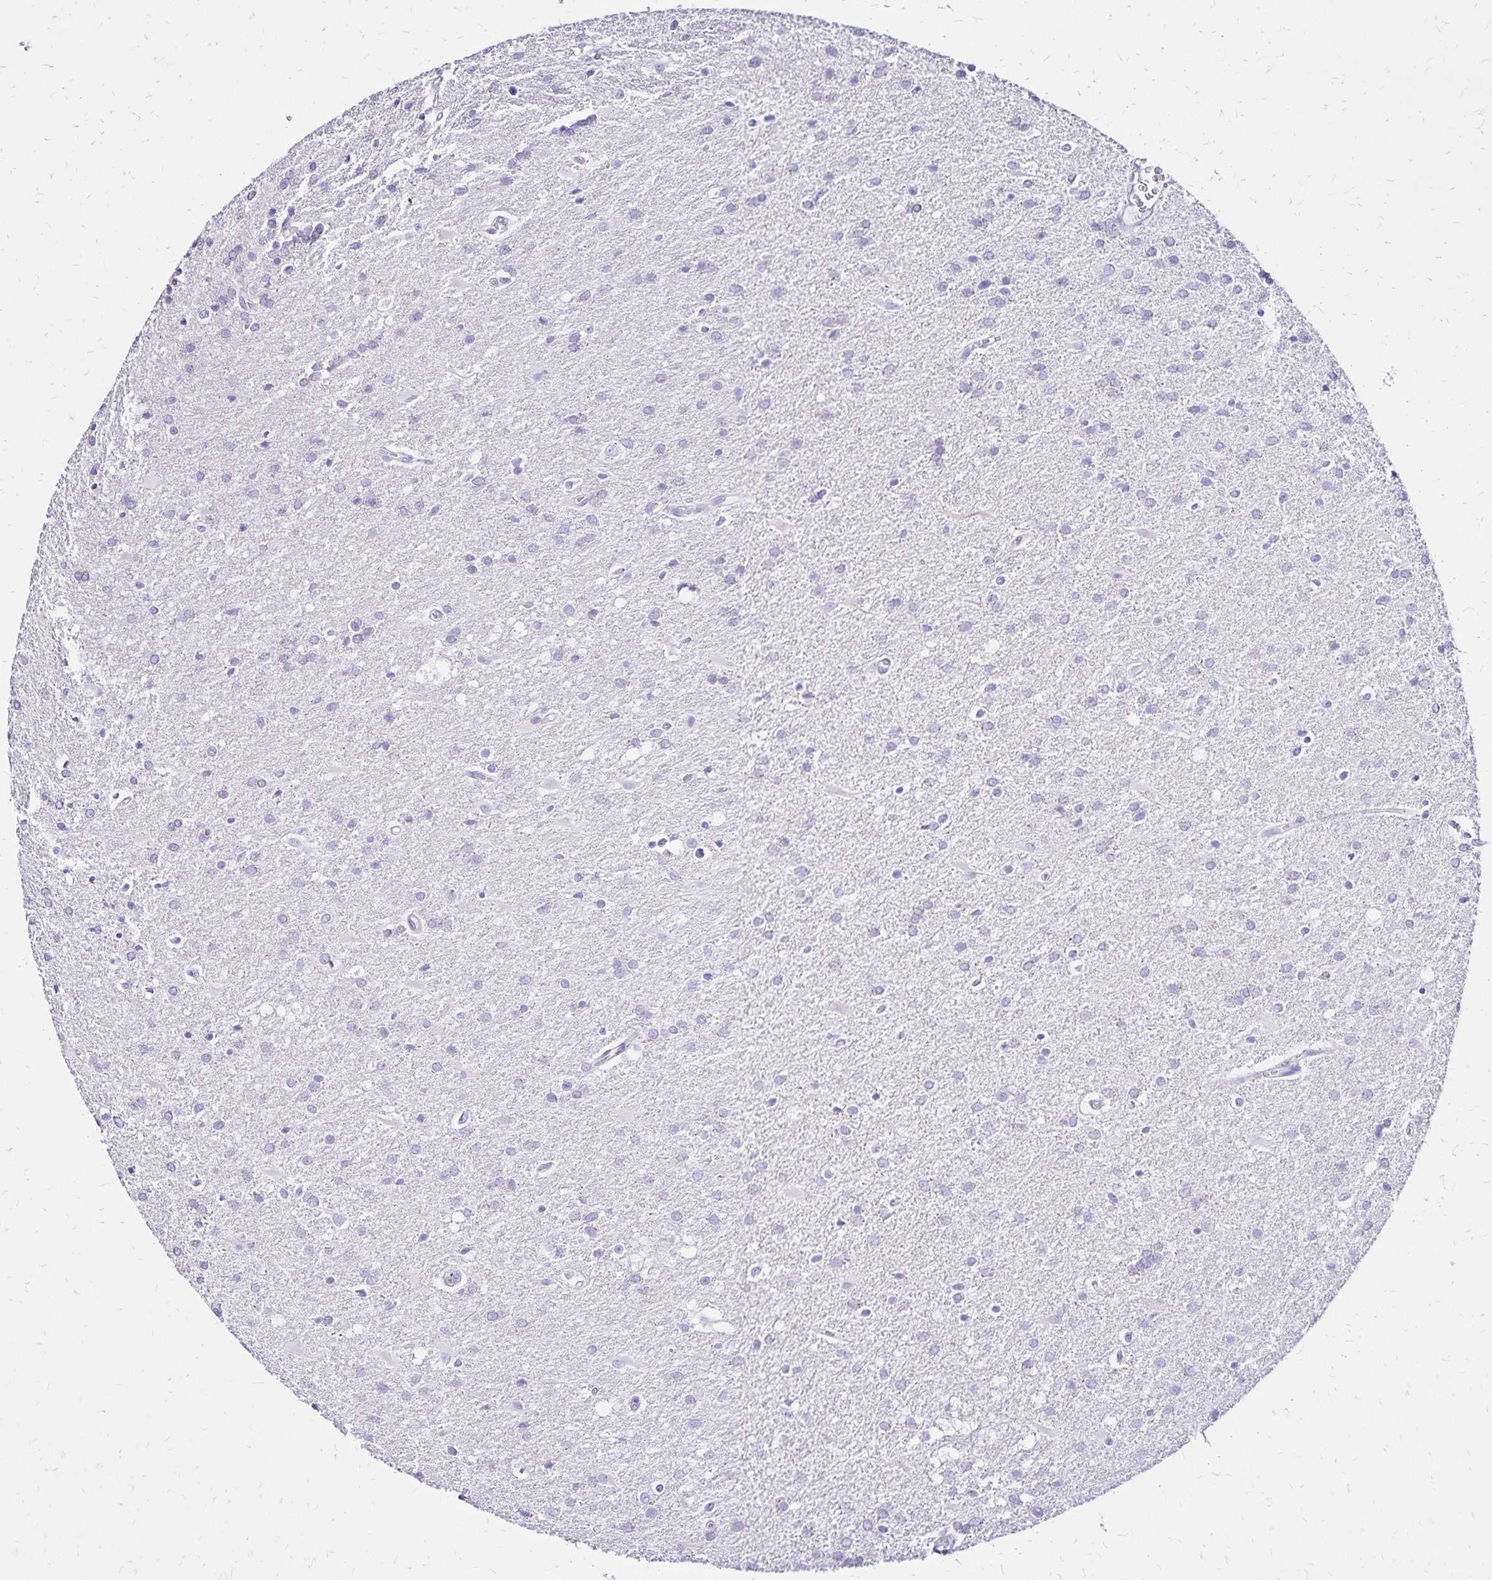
{"staining": {"intensity": "negative", "quantity": "none", "location": "none"}, "tissue": "glioma", "cell_type": "Tumor cells", "image_type": "cancer", "snomed": [{"axis": "morphology", "description": "Glioma, malignant, Low grade"}, {"axis": "topography", "description": "Brain"}], "caption": "Tumor cells show no significant positivity in malignant low-grade glioma. Brightfield microscopy of immunohistochemistry (IHC) stained with DAB (3,3'-diaminobenzidine) (brown) and hematoxylin (blue), captured at high magnification.", "gene": "LIN28B", "patient": {"sex": "male", "age": 66}}